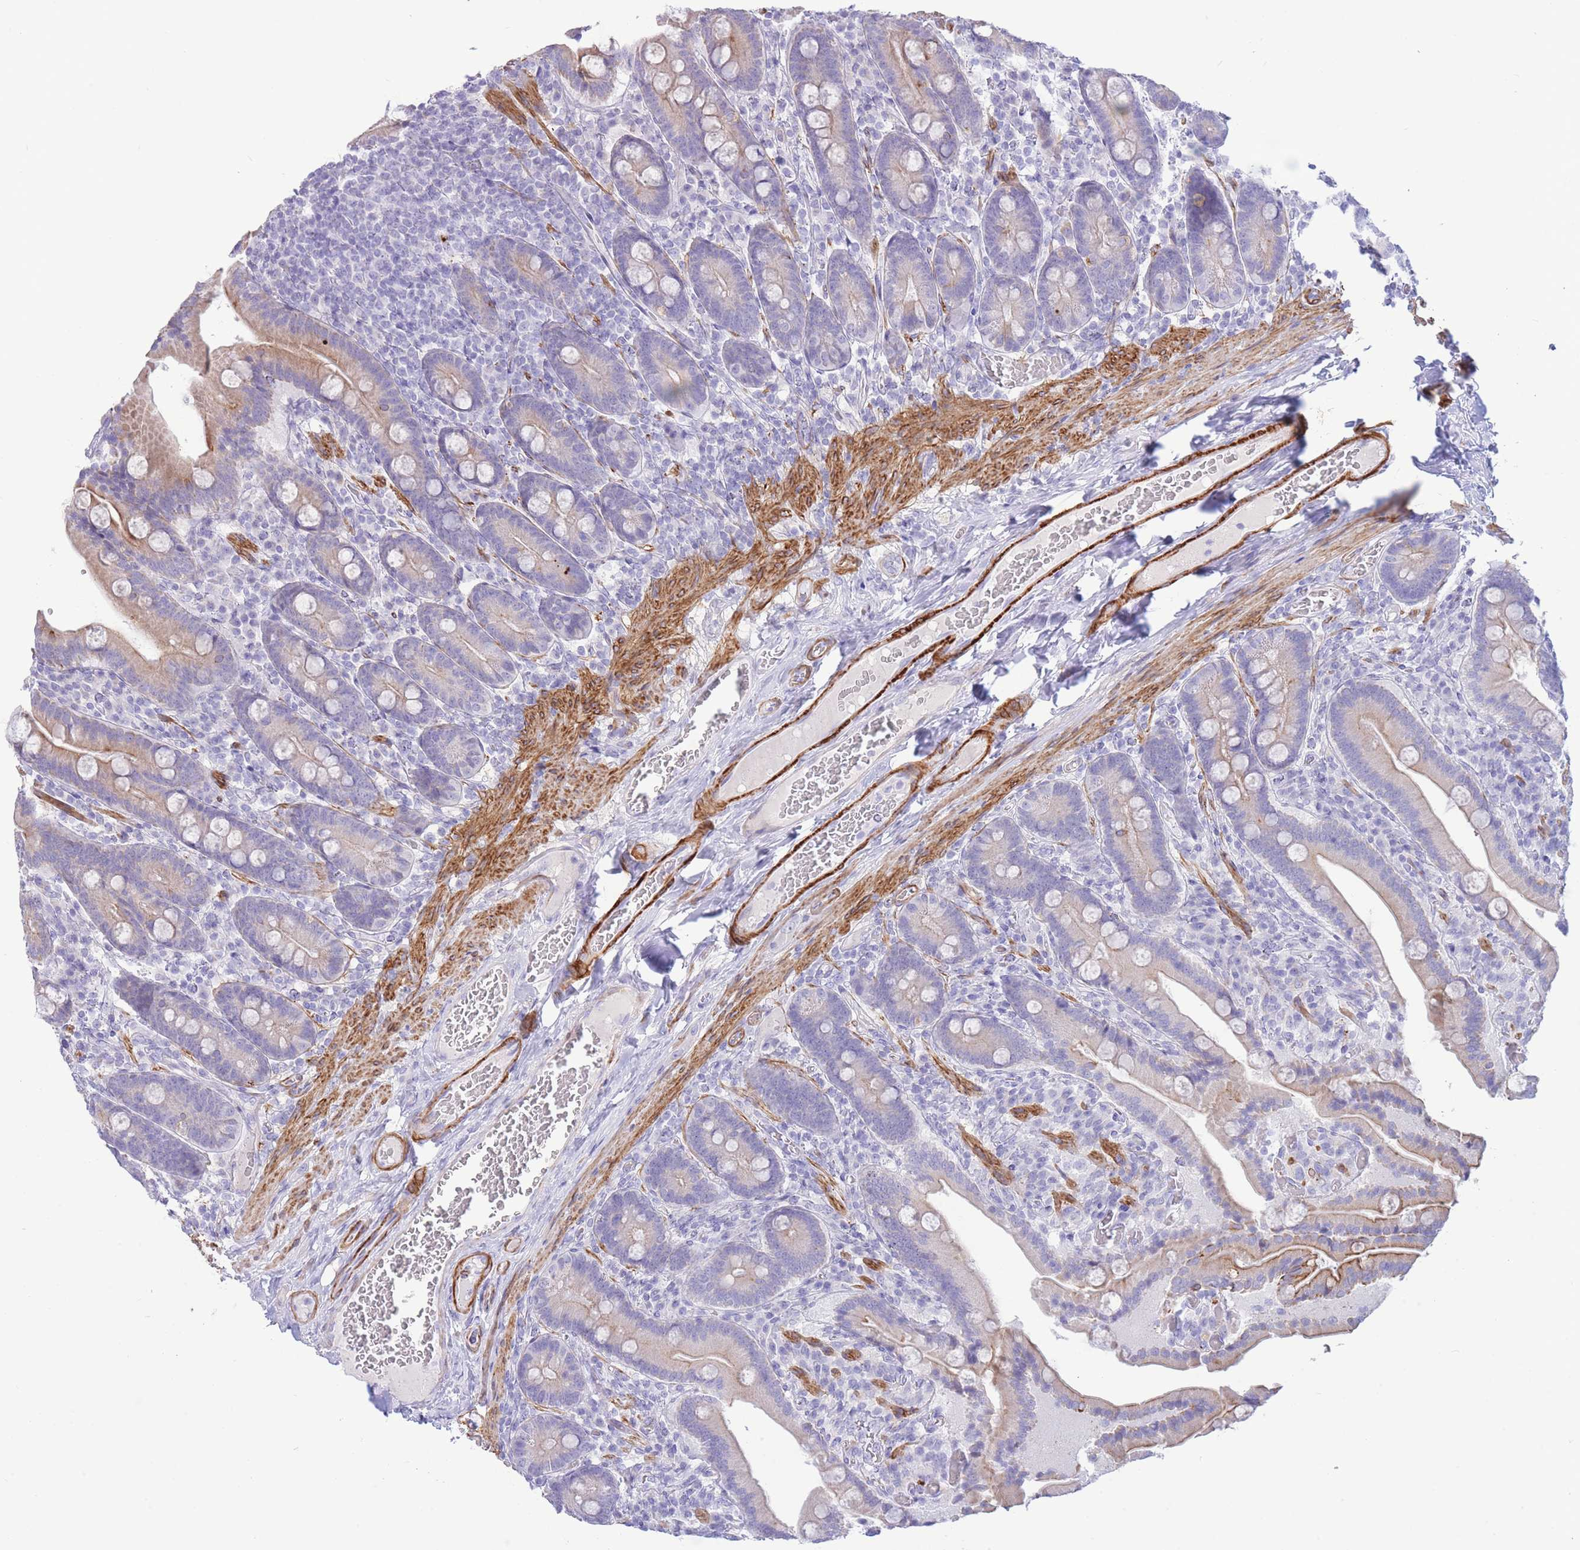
{"staining": {"intensity": "weak", "quantity": "<25%", "location": "cytoplasmic/membranous"}, "tissue": "duodenum", "cell_type": "Glandular cells", "image_type": "normal", "snomed": [{"axis": "morphology", "description": "Normal tissue, NOS"}, {"axis": "topography", "description": "Duodenum"}], "caption": "DAB immunohistochemical staining of unremarkable human duodenum exhibits no significant positivity in glandular cells.", "gene": "VWA8", "patient": {"sex": "female", "age": 62}}